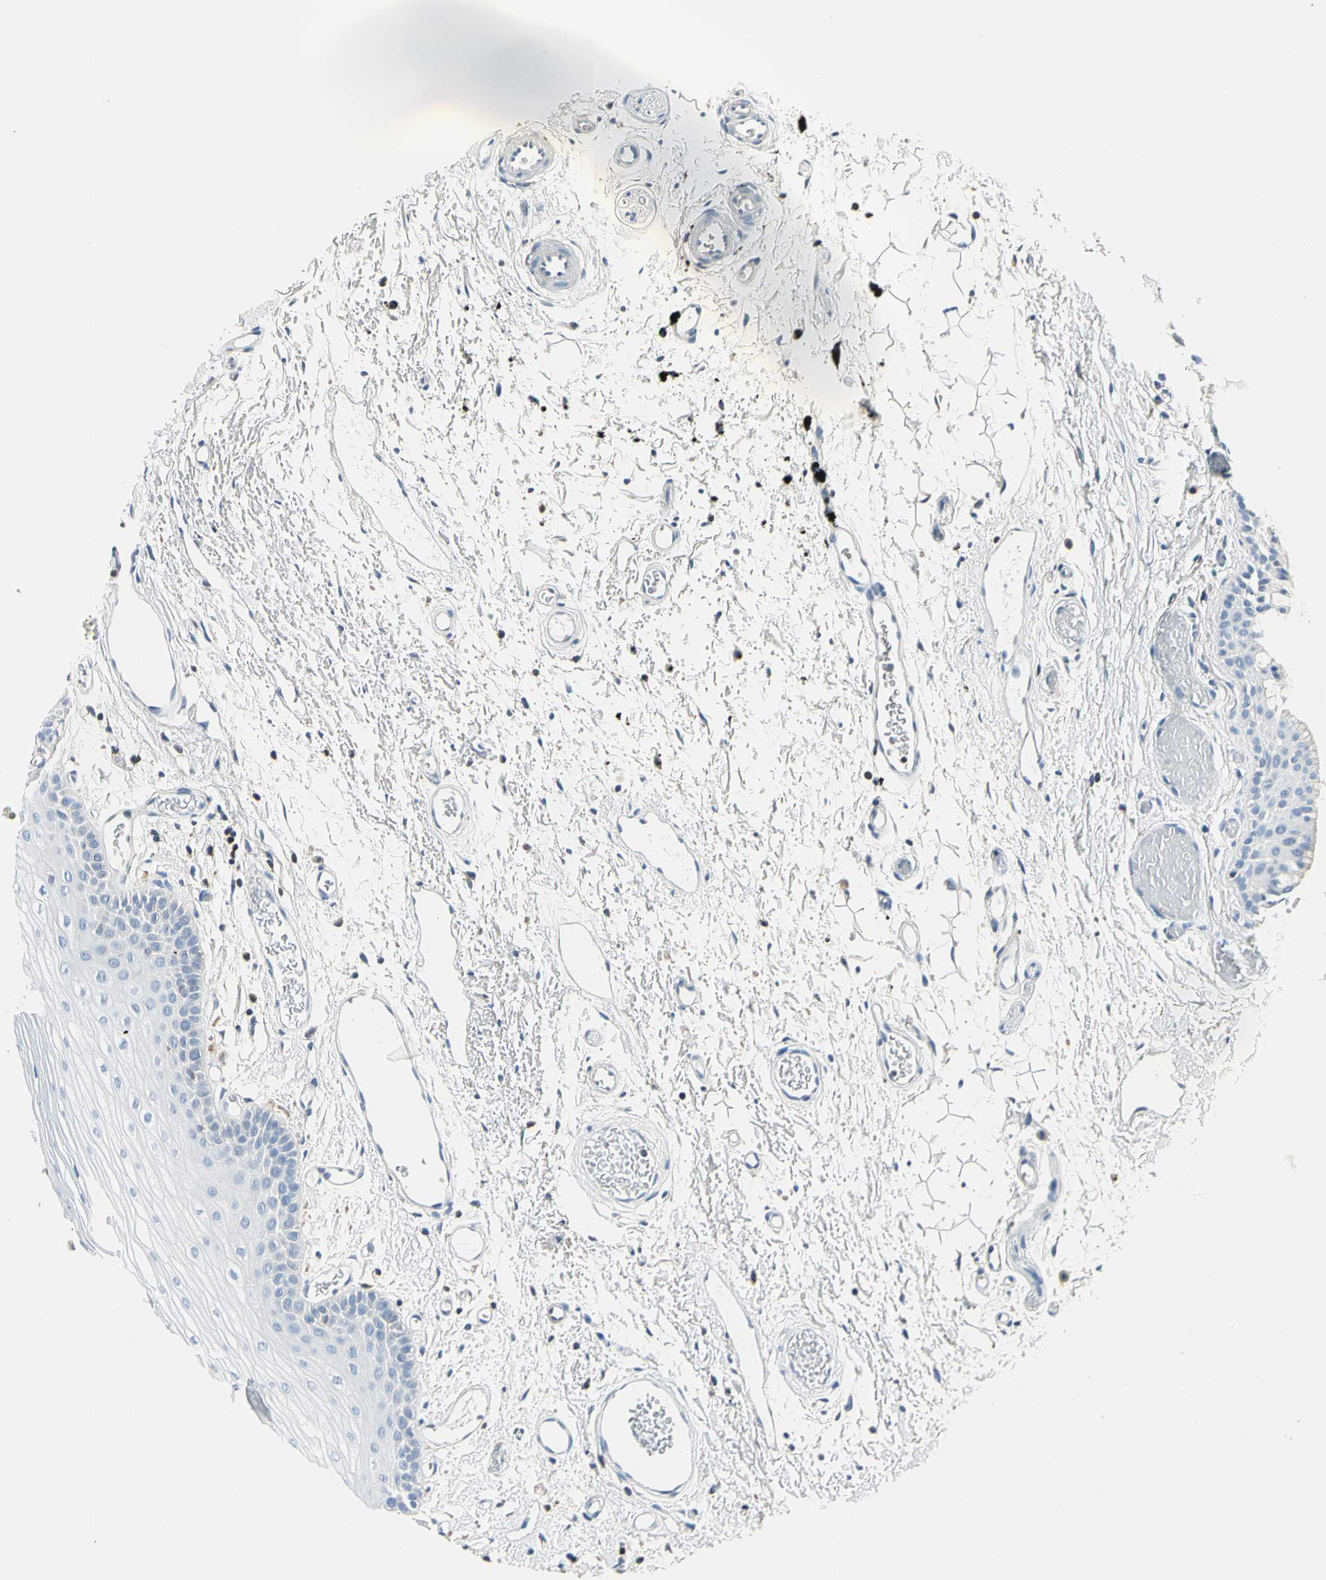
{"staining": {"intensity": "negative", "quantity": "none", "location": "none"}, "tissue": "oral mucosa", "cell_type": "Squamous epithelial cells", "image_type": "normal", "snomed": [{"axis": "morphology", "description": "Normal tissue, NOS"}, {"axis": "topography", "description": "Oral tissue"}], "caption": "This is a micrograph of IHC staining of benign oral mucosa, which shows no staining in squamous epithelial cells.", "gene": "CAPZA2", "patient": {"sex": "male", "age": 52}}